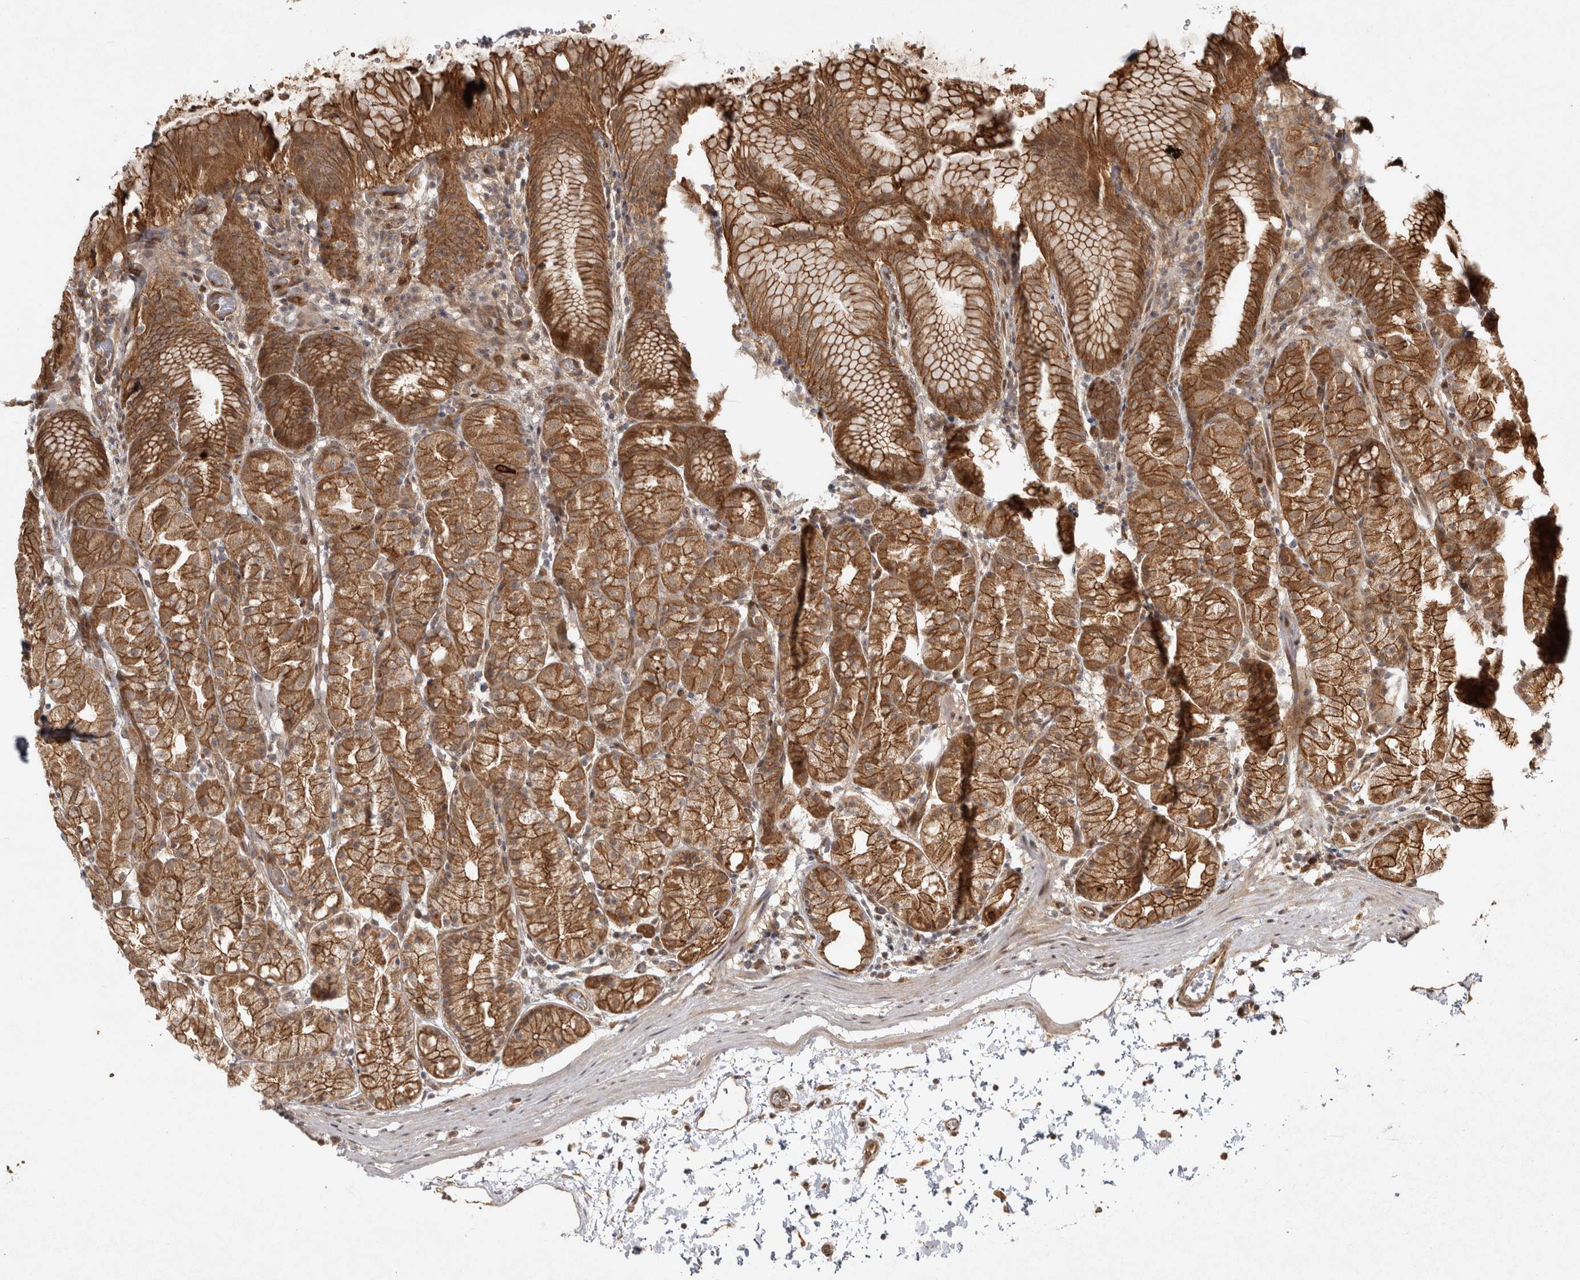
{"staining": {"intensity": "moderate", "quantity": ">75%", "location": "cytoplasmic/membranous"}, "tissue": "stomach", "cell_type": "Glandular cells", "image_type": "normal", "snomed": [{"axis": "morphology", "description": "Normal tissue, NOS"}, {"axis": "topography", "description": "Stomach, upper"}], "caption": "Human stomach stained with a brown dye reveals moderate cytoplasmic/membranous positive expression in about >75% of glandular cells.", "gene": "CAMSAP2", "patient": {"sex": "male", "age": 48}}